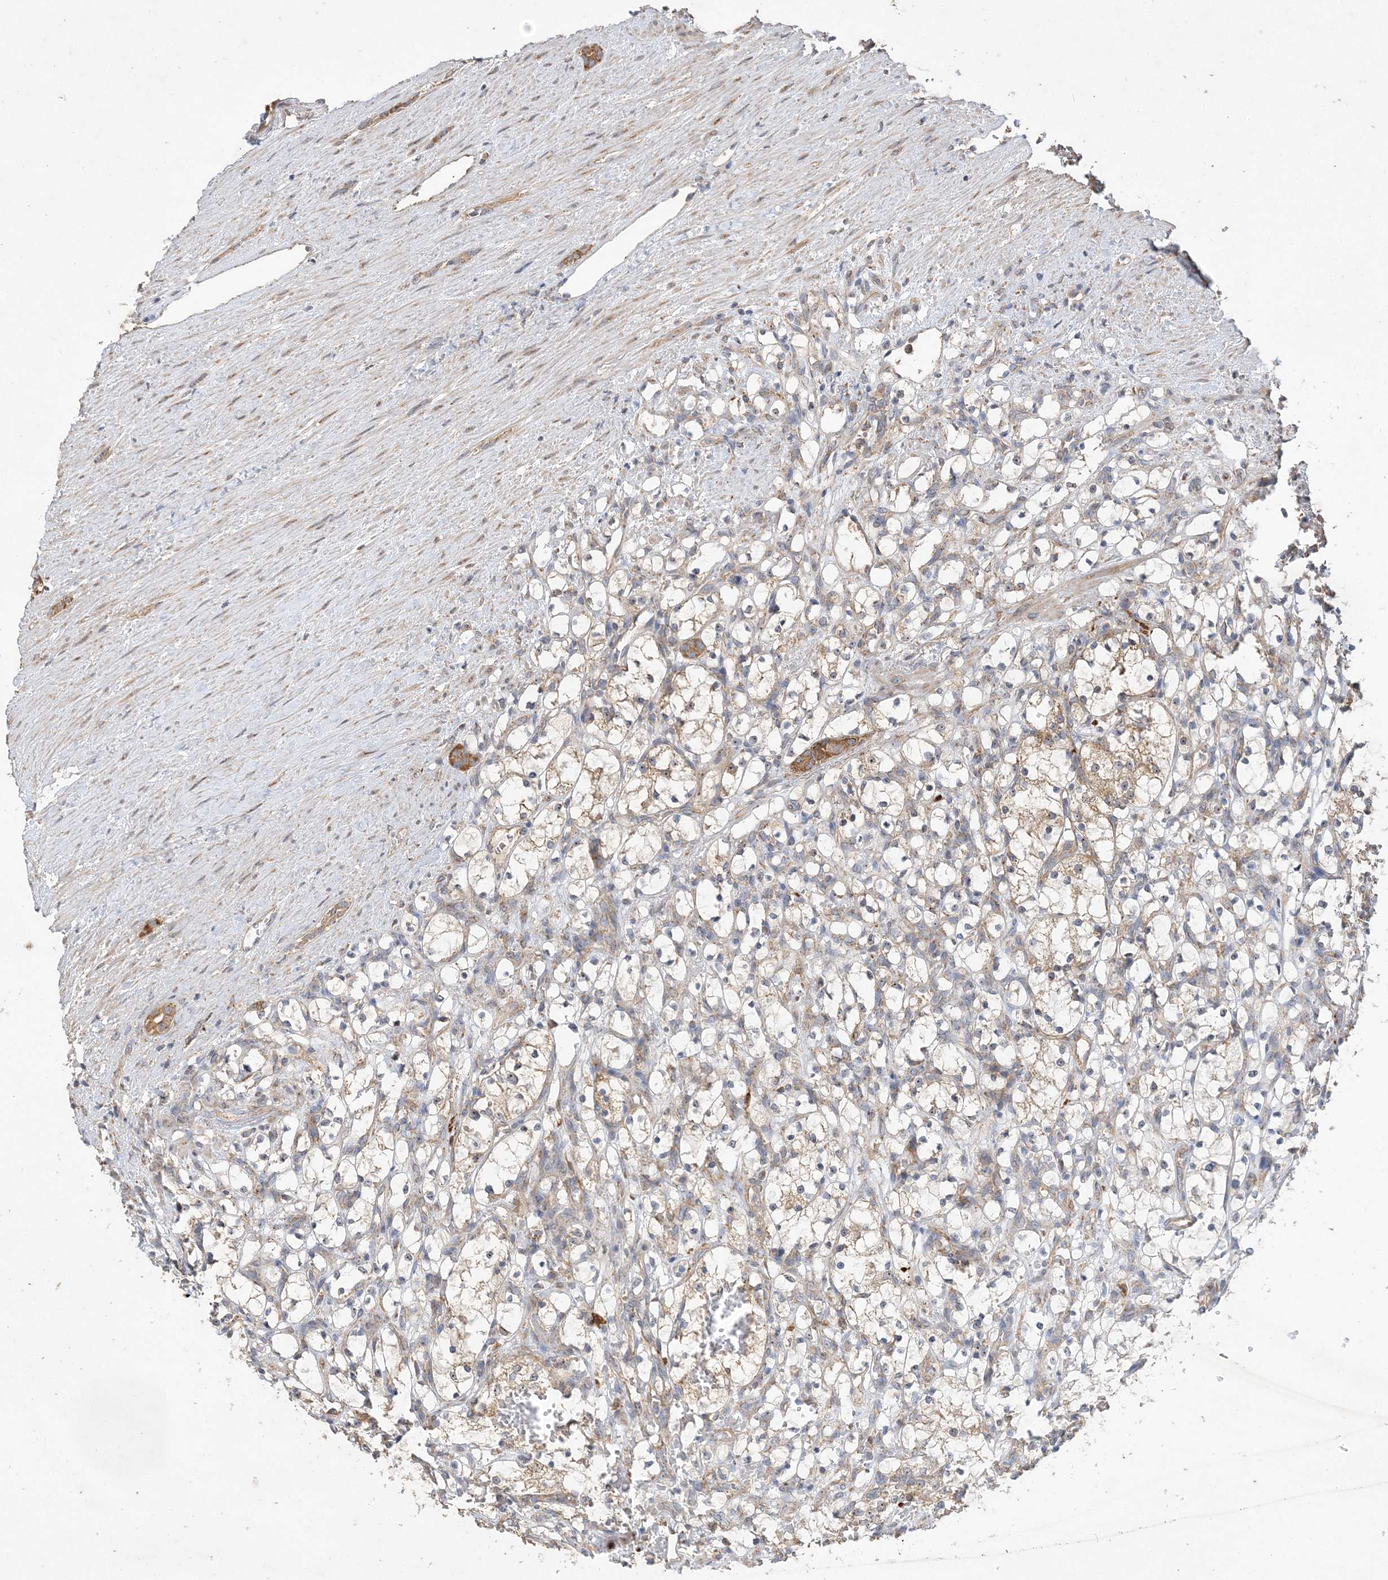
{"staining": {"intensity": "weak", "quantity": "<25%", "location": "cytoplasmic/membranous"}, "tissue": "renal cancer", "cell_type": "Tumor cells", "image_type": "cancer", "snomed": [{"axis": "morphology", "description": "Adenocarcinoma, NOS"}, {"axis": "topography", "description": "Kidney"}], "caption": "Adenocarcinoma (renal) stained for a protein using IHC shows no expression tumor cells.", "gene": "FEZ2", "patient": {"sex": "female", "age": 69}}